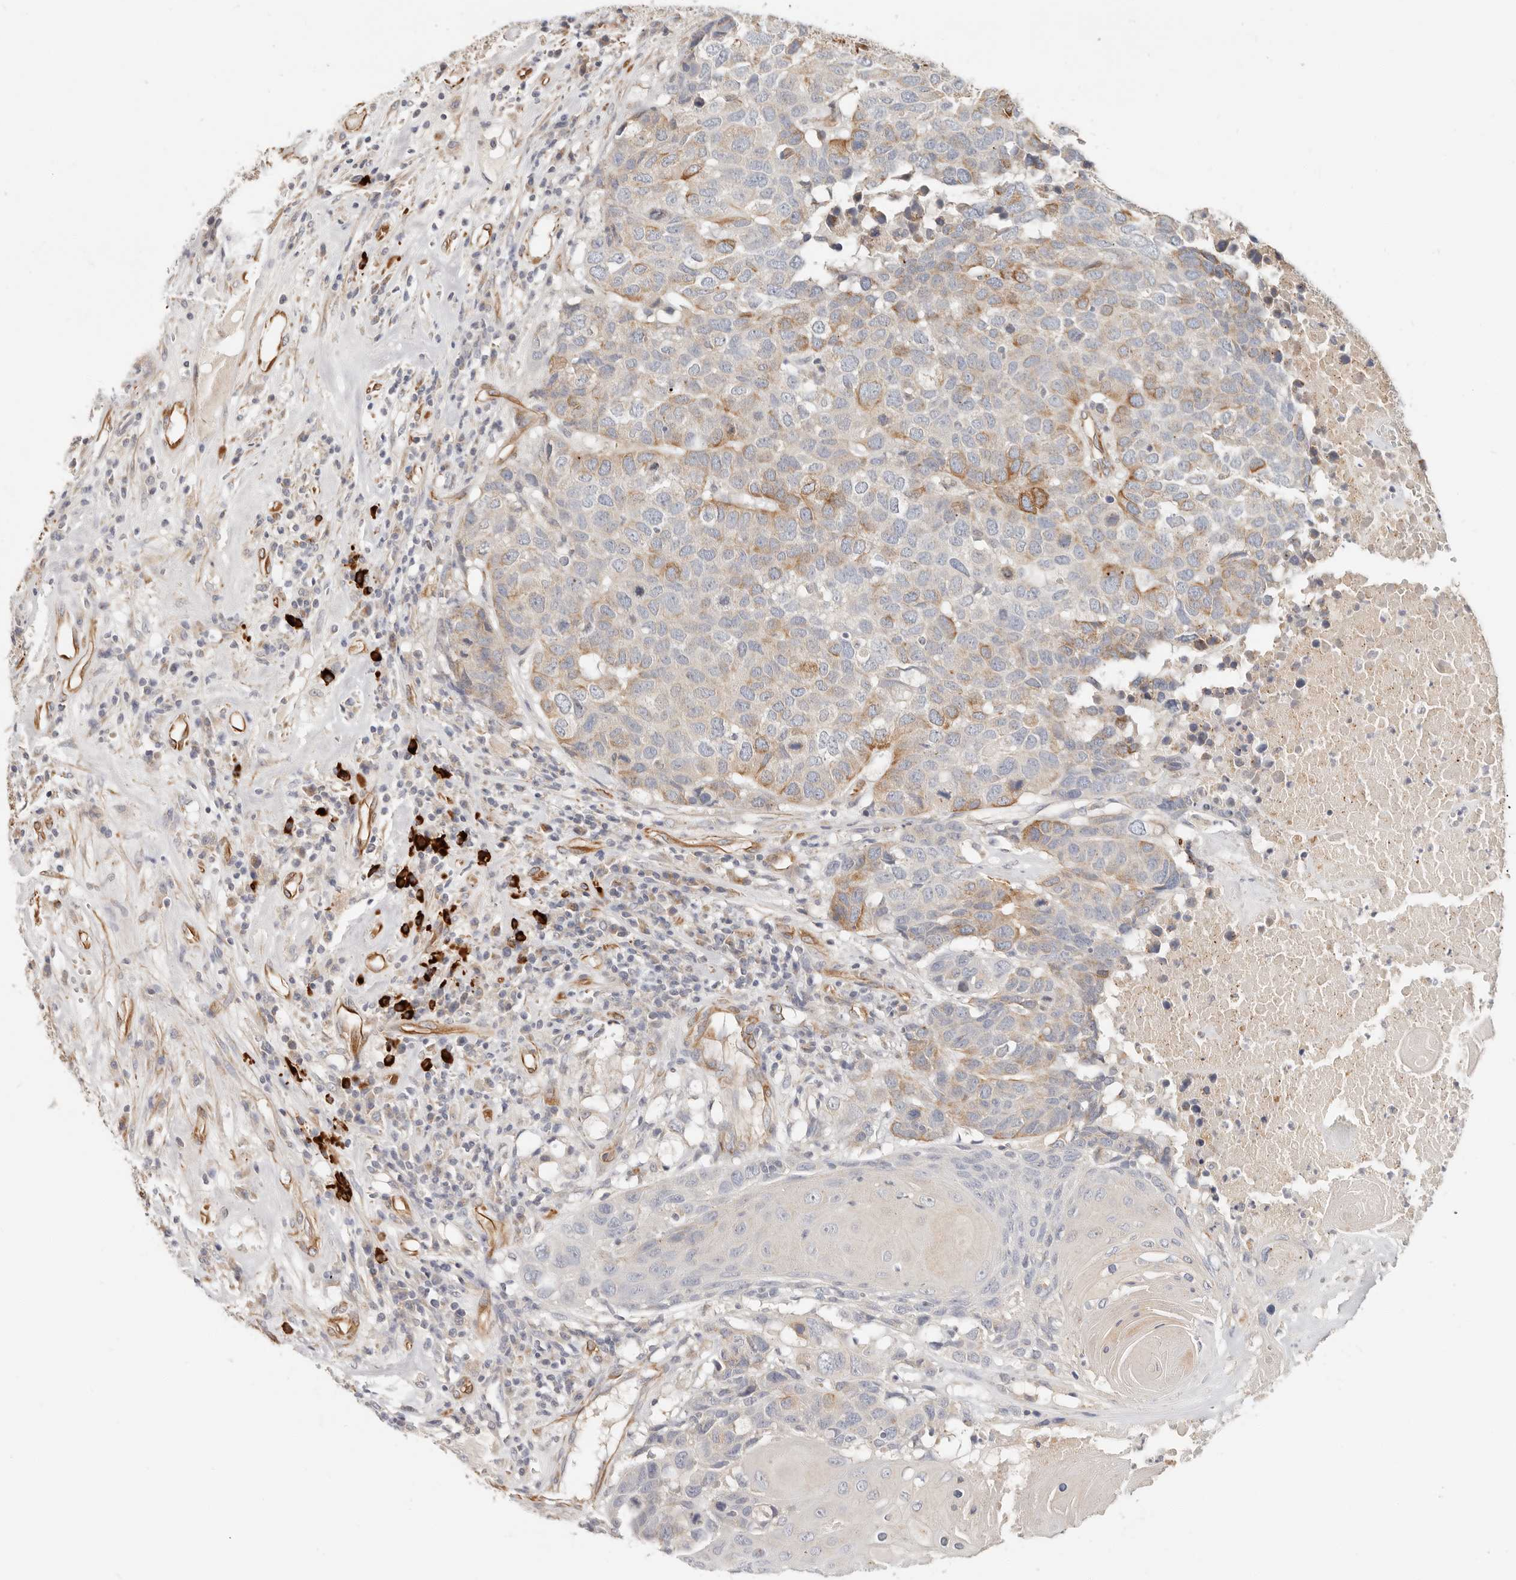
{"staining": {"intensity": "moderate", "quantity": "<25%", "location": "cytoplasmic/membranous"}, "tissue": "head and neck cancer", "cell_type": "Tumor cells", "image_type": "cancer", "snomed": [{"axis": "morphology", "description": "Squamous cell carcinoma, NOS"}, {"axis": "topography", "description": "Head-Neck"}], "caption": "The photomicrograph reveals staining of squamous cell carcinoma (head and neck), revealing moderate cytoplasmic/membranous protein positivity (brown color) within tumor cells.", "gene": "SPRING1", "patient": {"sex": "male", "age": 66}}